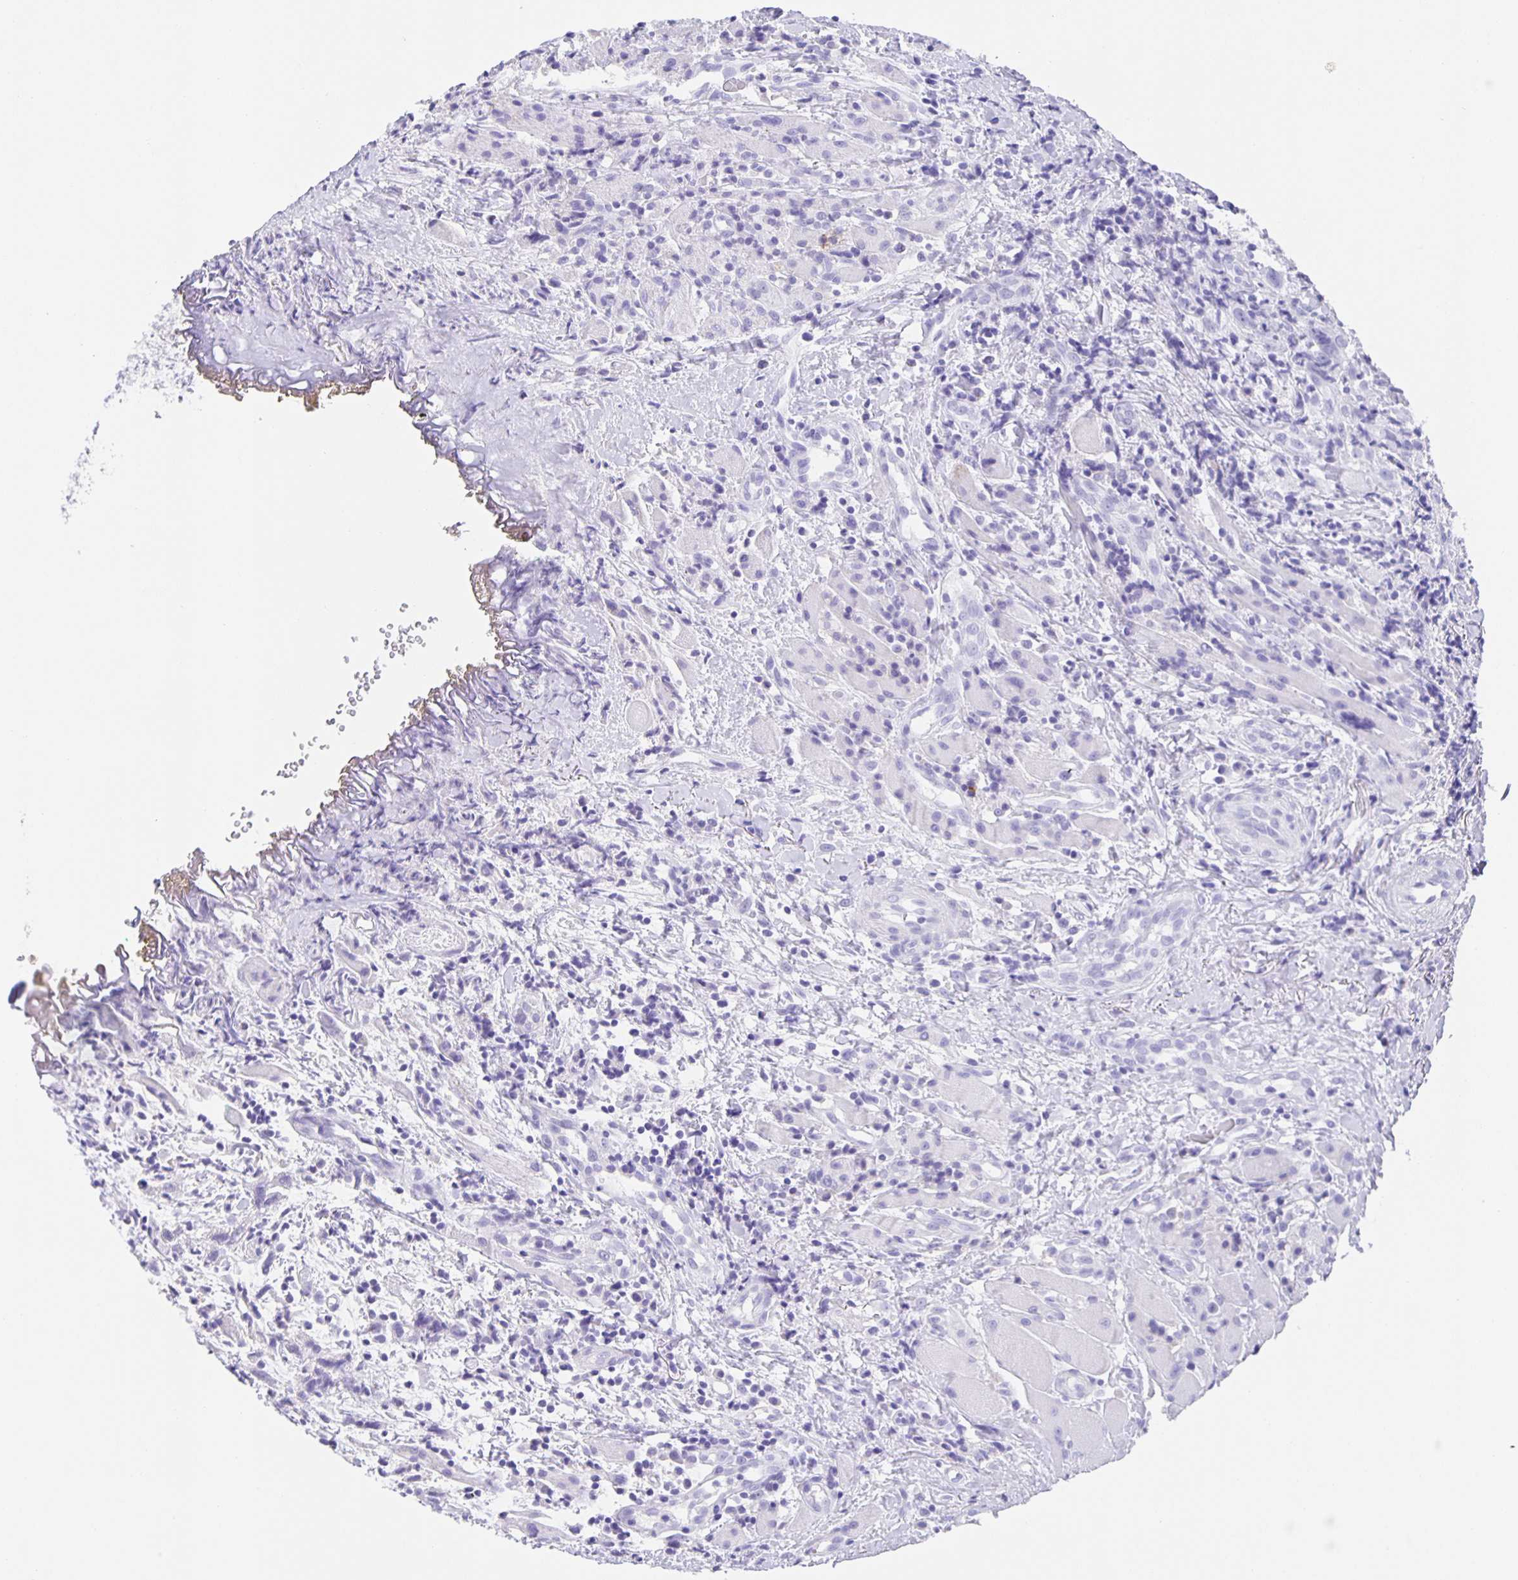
{"staining": {"intensity": "negative", "quantity": "none", "location": "none"}, "tissue": "head and neck cancer", "cell_type": "Tumor cells", "image_type": "cancer", "snomed": [{"axis": "morphology", "description": "Squamous cell carcinoma, NOS"}, {"axis": "topography", "description": "Head-Neck"}], "caption": "There is no significant expression in tumor cells of head and neck cancer.", "gene": "GUCA2A", "patient": {"sex": "female", "age": 95}}